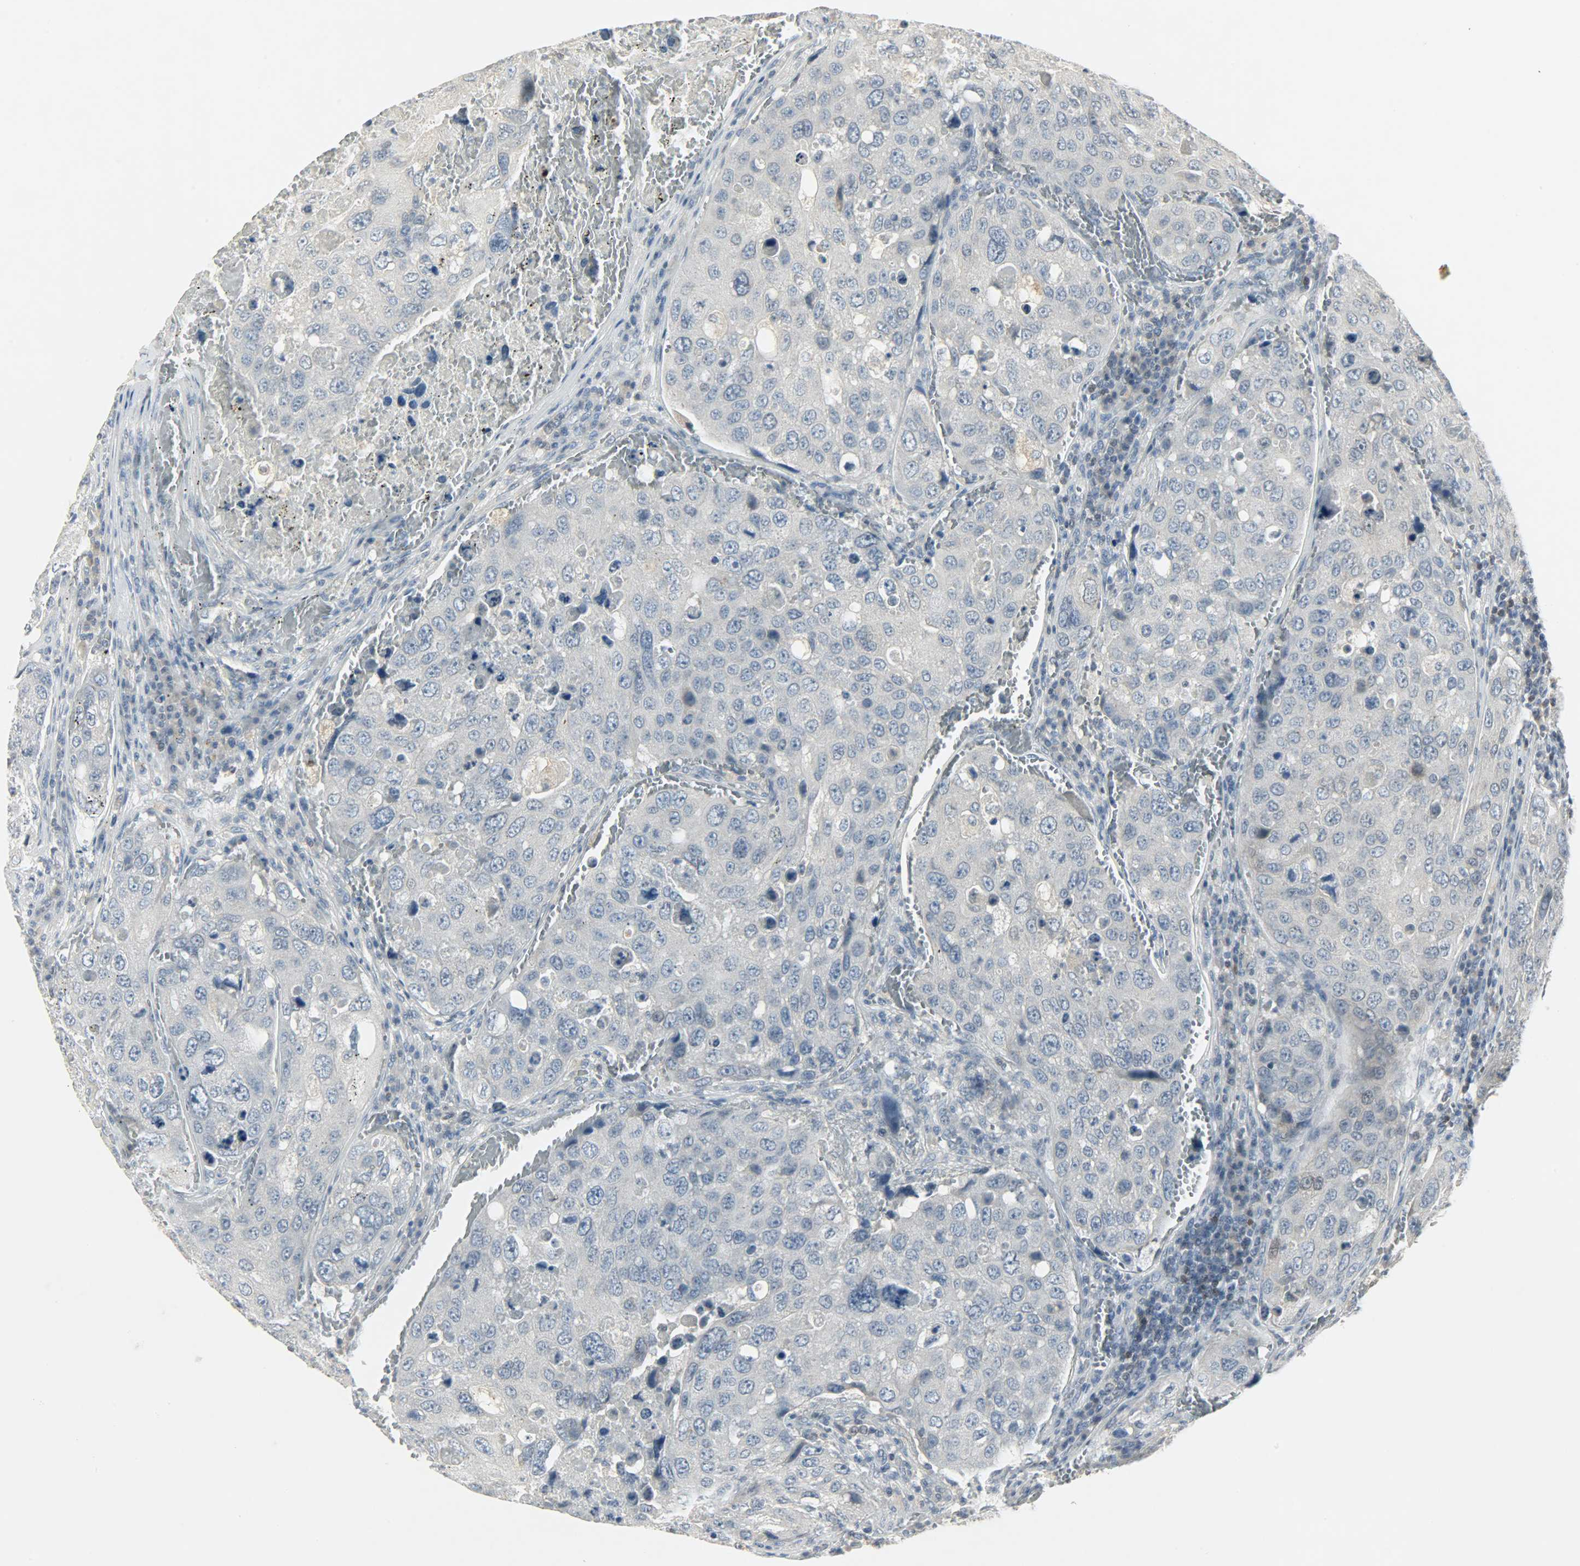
{"staining": {"intensity": "negative", "quantity": "none", "location": "none"}, "tissue": "urothelial cancer", "cell_type": "Tumor cells", "image_type": "cancer", "snomed": [{"axis": "morphology", "description": "Urothelial carcinoma, High grade"}, {"axis": "topography", "description": "Lymph node"}, {"axis": "topography", "description": "Urinary bladder"}], "caption": "High magnification brightfield microscopy of urothelial cancer stained with DAB (brown) and counterstained with hematoxylin (blue): tumor cells show no significant staining.", "gene": "CAMK4", "patient": {"sex": "male", "age": 51}}